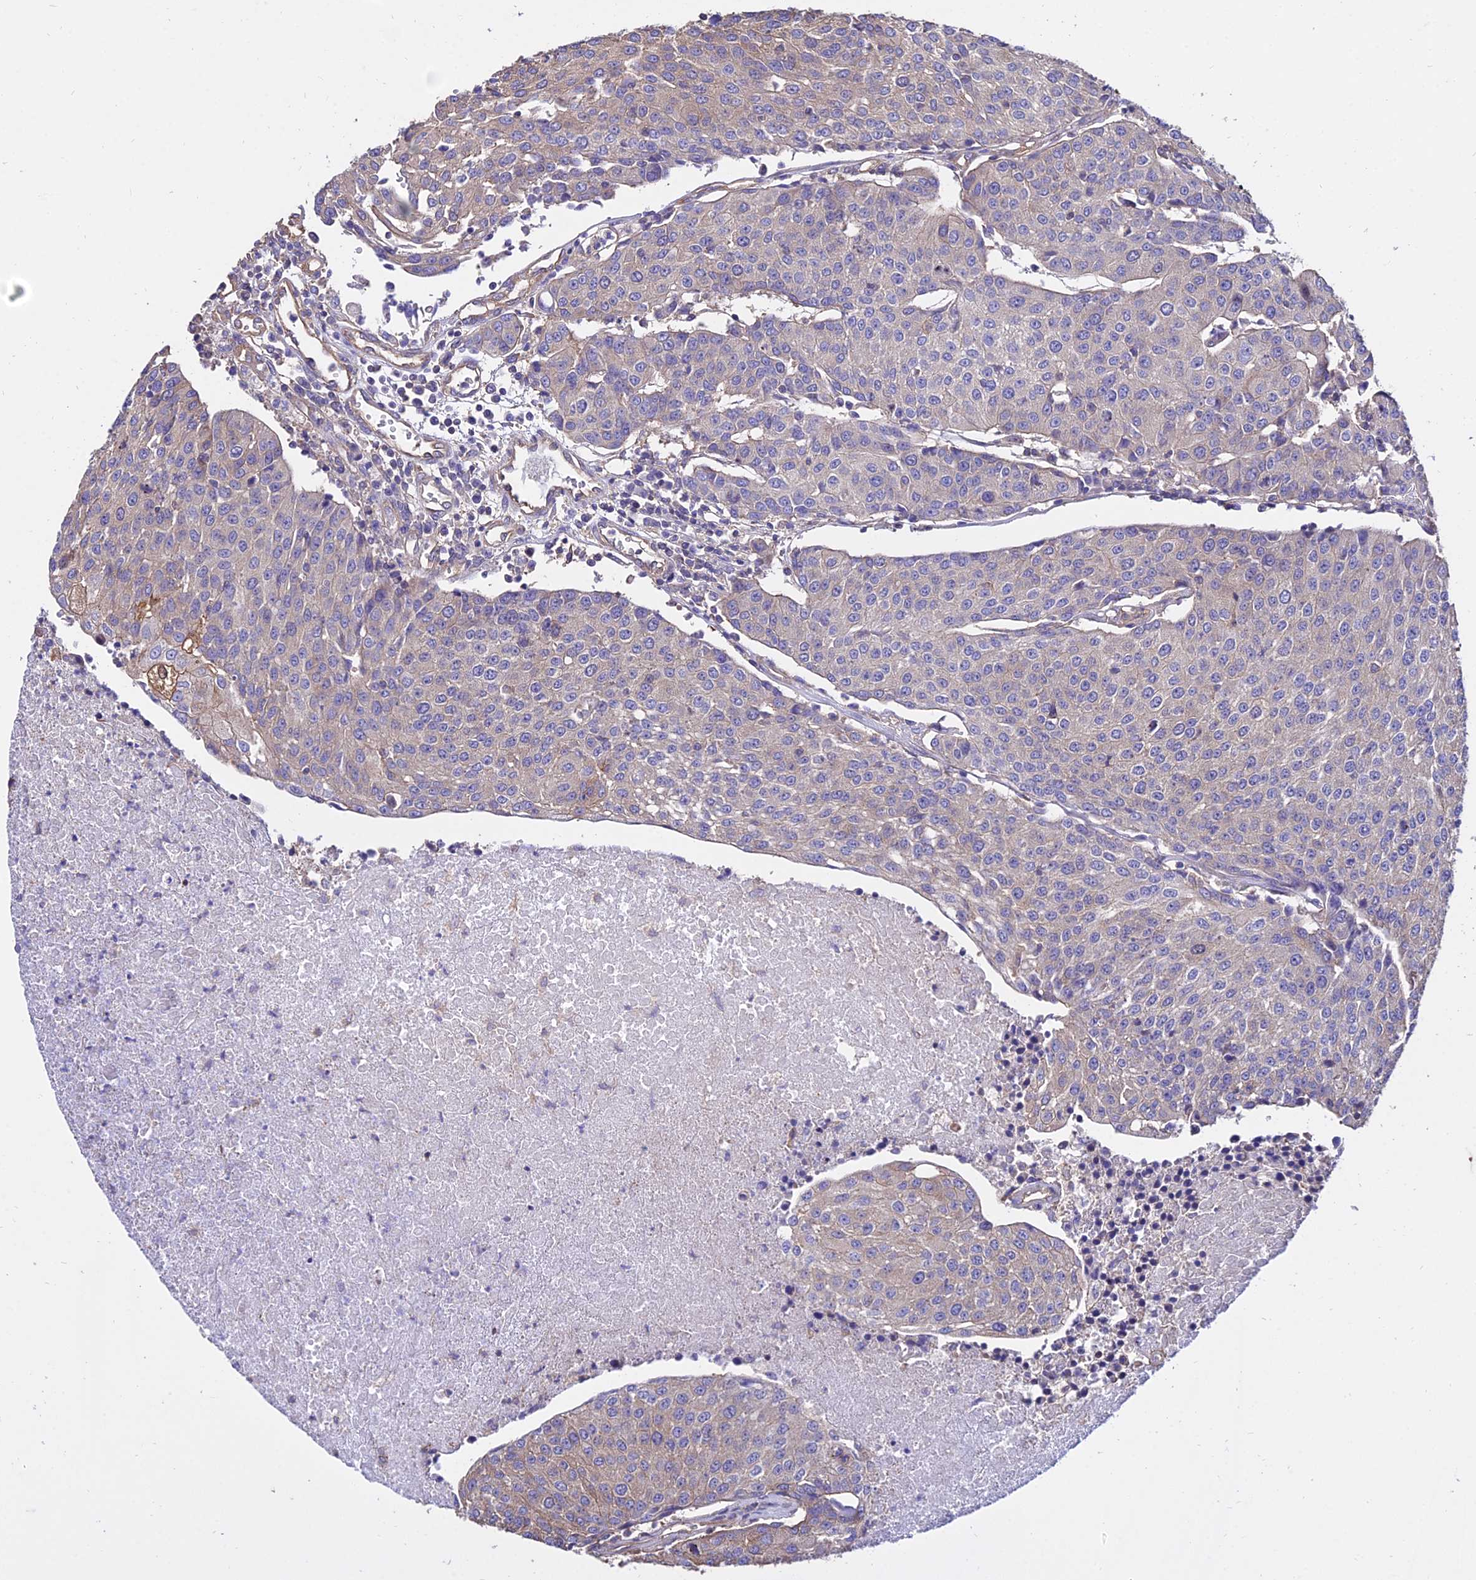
{"staining": {"intensity": "weak", "quantity": "<25%", "location": "cytoplasmic/membranous"}, "tissue": "urothelial cancer", "cell_type": "Tumor cells", "image_type": "cancer", "snomed": [{"axis": "morphology", "description": "Urothelial carcinoma, High grade"}, {"axis": "topography", "description": "Urinary bladder"}], "caption": "There is no significant staining in tumor cells of high-grade urothelial carcinoma.", "gene": "CALM2", "patient": {"sex": "female", "age": 85}}